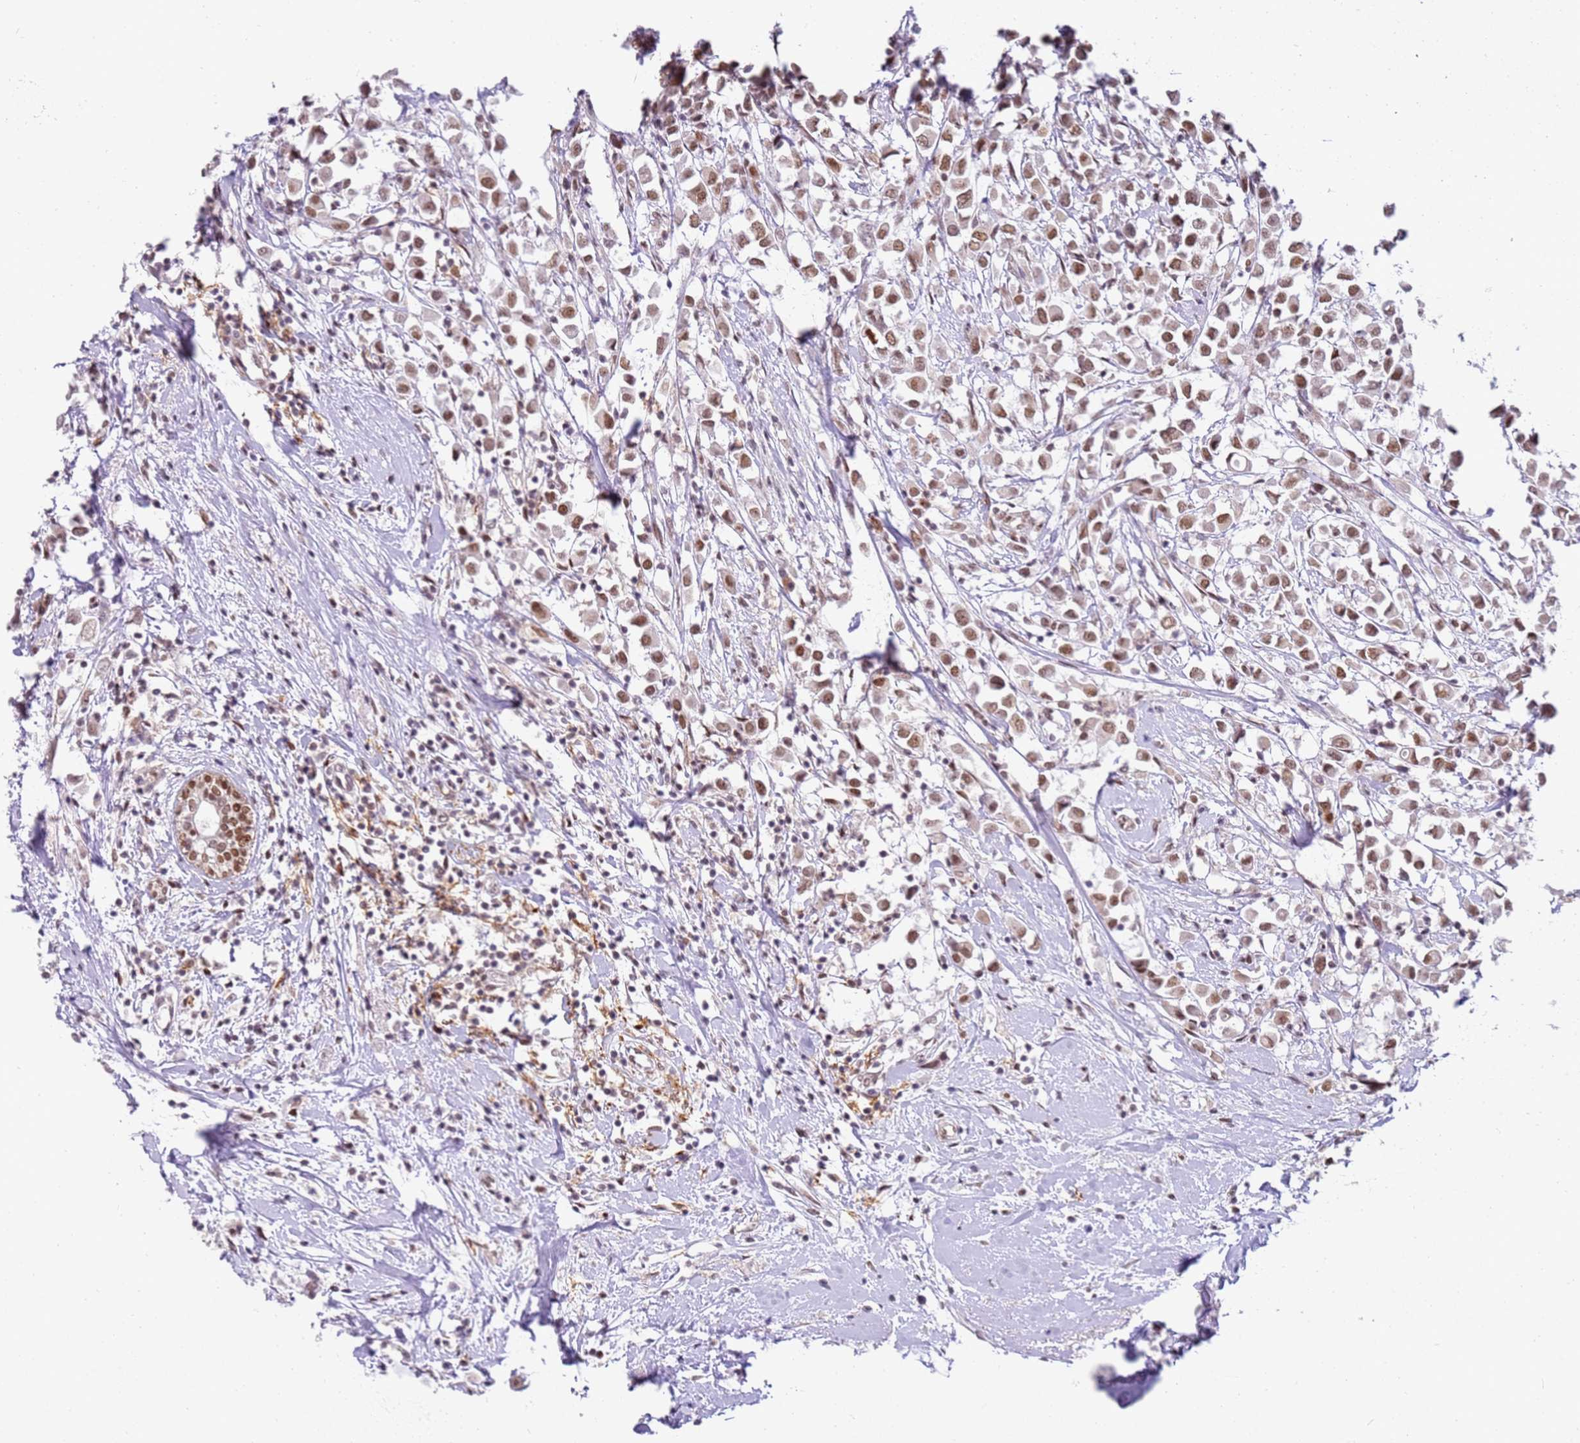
{"staining": {"intensity": "moderate", "quantity": ">75%", "location": "nuclear"}, "tissue": "breast cancer", "cell_type": "Tumor cells", "image_type": "cancer", "snomed": [{"axis": "morphology", "description": "Duct carcinoma"}, {"axis": "topography", "description": "Breast"}], "caption": "Immunohistochemical staining of human breast cancer shows medium levels of moderate nuclear protein staining in approximately >75% of tumor cells. The protein is stained brown, and the nuclei are stained in blue (DAB IHC with brightfield microscopy, high magnification).", "gene": "PHC2", "patient": {"sex": "female", "age": 61}}